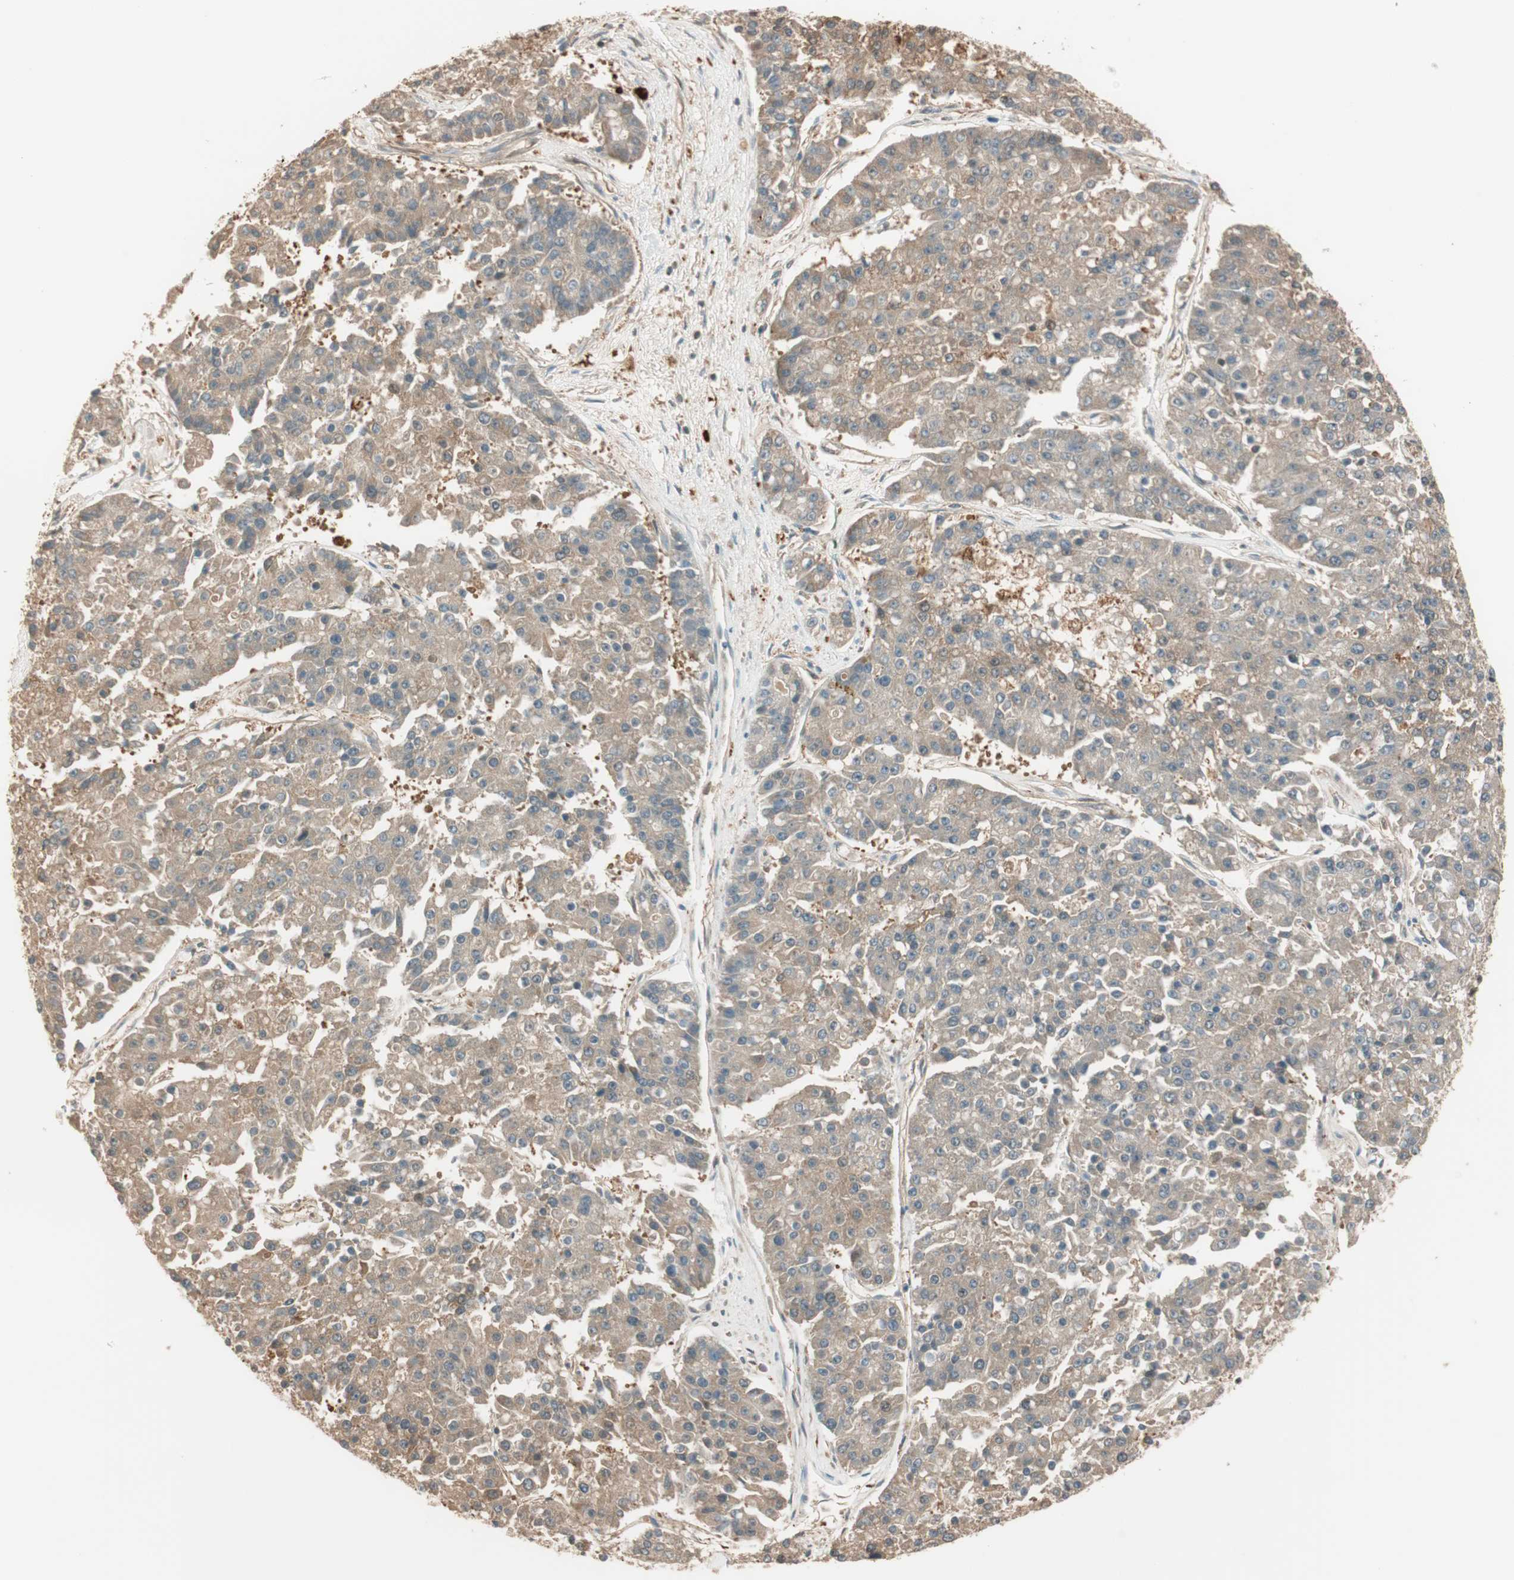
{"staining": {"intensity": "moderate", "quantity": ">75%", "location": "cytoplasmic/membranous"}, "tissue": "pancreatic cancer", "cell_type": "Tumor cells", "image_type": "cancer", "snomed": [{"axis": "morphology", "description": "Adenocarcinoma, NOS"}, {"axis": "topography", "description": "Pancreas"}], "caption": "Tumor cells demonstrate moderate cytoplasmic/membranous staining in approximately >75% of cells in pancreatic adenocarcinoma.", "gene": "ZNF443", "patient": {"sex": "male", "age": 50}}